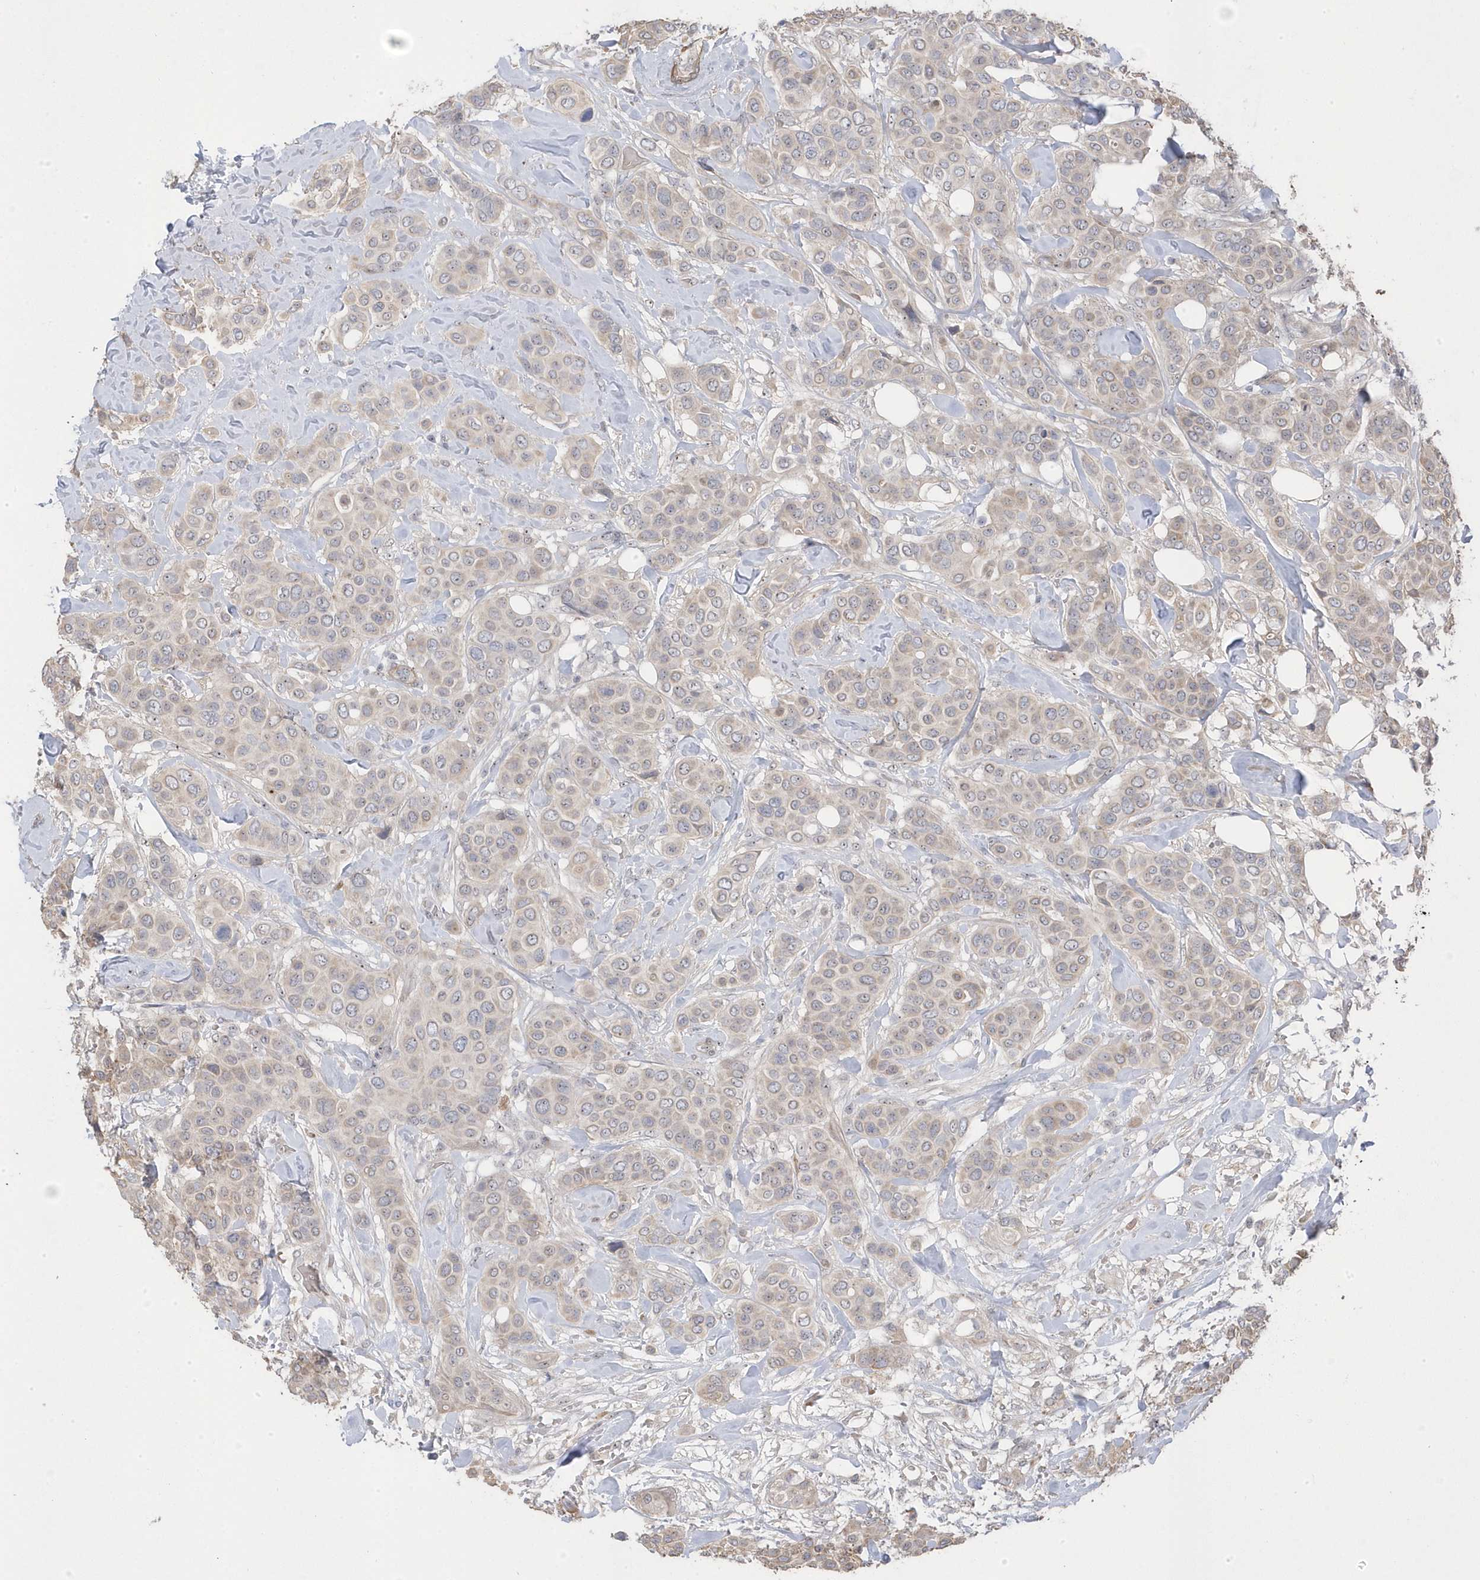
{"staining": {"intensity": "weak", "quantity": "25%-75%", "location": "cytoplasmic/membranous"}, "tissue": "breast cancer", "cell_type": "Tumor cells", "image_type": "cancer", "snomed": [{"axis": "morphology", "description": "Lobular carcinoma"}, {"axis": "topography", "description": "Breast"}], "caption": "Breast cancer stained with a brown dye demonstrates weak cytoplasmic/membranous positive expression in approximately 25%-75% of tumor cells.", "gene": "GTPBP6", "patient": {"sex": "female", "age": 51}}